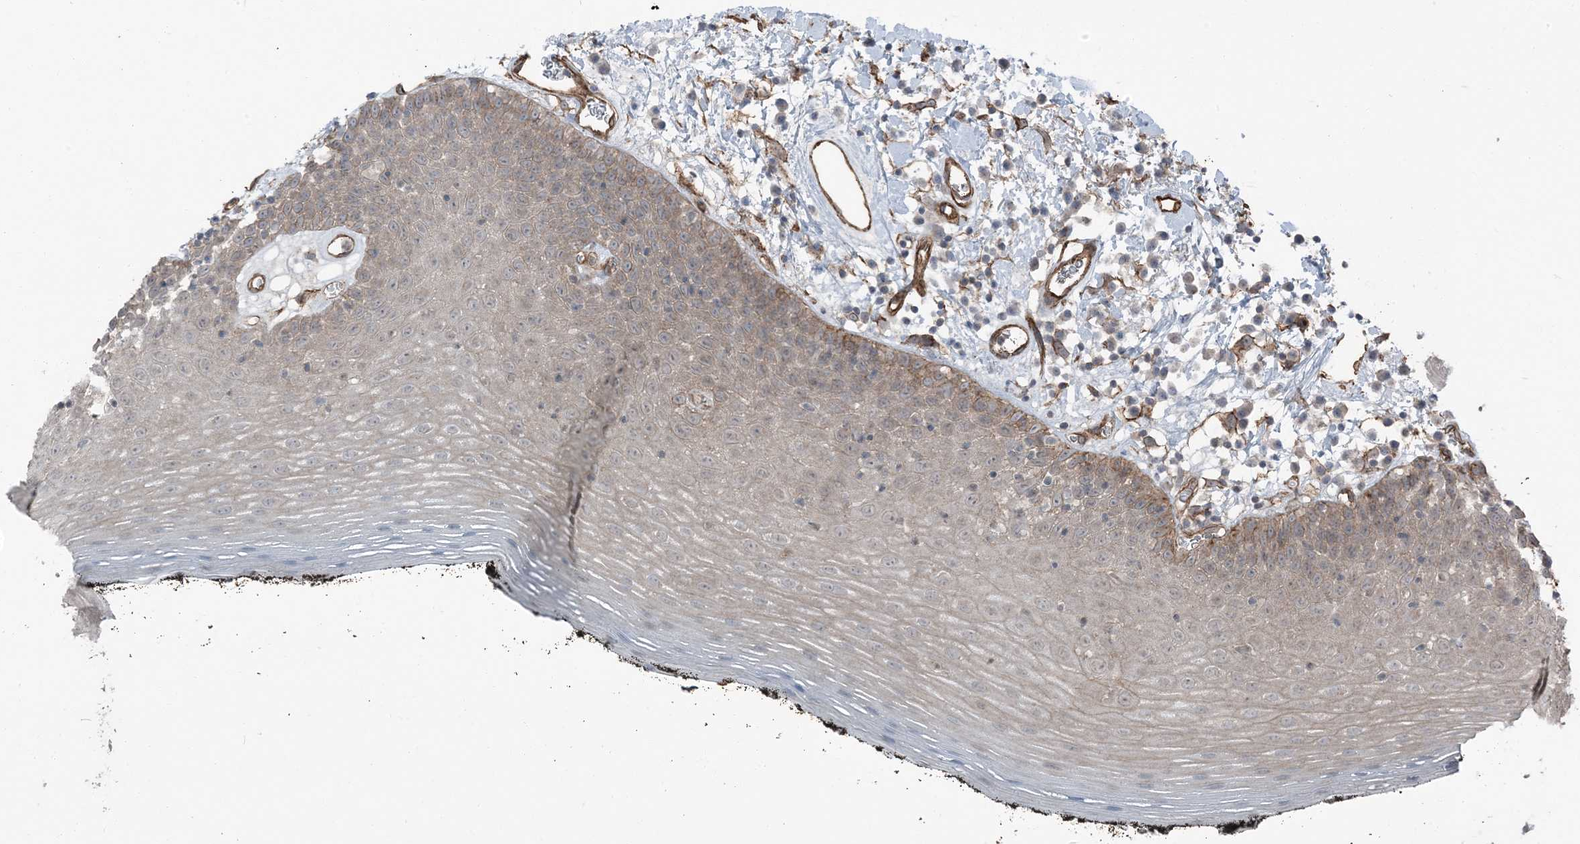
{"staining": {"intensity": "moderate", "quantity": "25%-75%", "location": "cytoplasmic/membranous"}, "tissue": "oral mucosa", "cell_type": "Squamous epithelial cells", "image_type": "normal", "snomed": [{"axis": "morphology", "description": "Normal tissue, NOS"}, {"axis": "topography", "description": "Oral tissue"}], "caption": "Brown immunohistochemical staining in normal oral mucosa exhibits moderate cytoplasmic/membranous staining in about 25%-75% of squamous epithelial cells.", "gene": "ZFP90", "patient": {"sex": "male", "age": 74}}